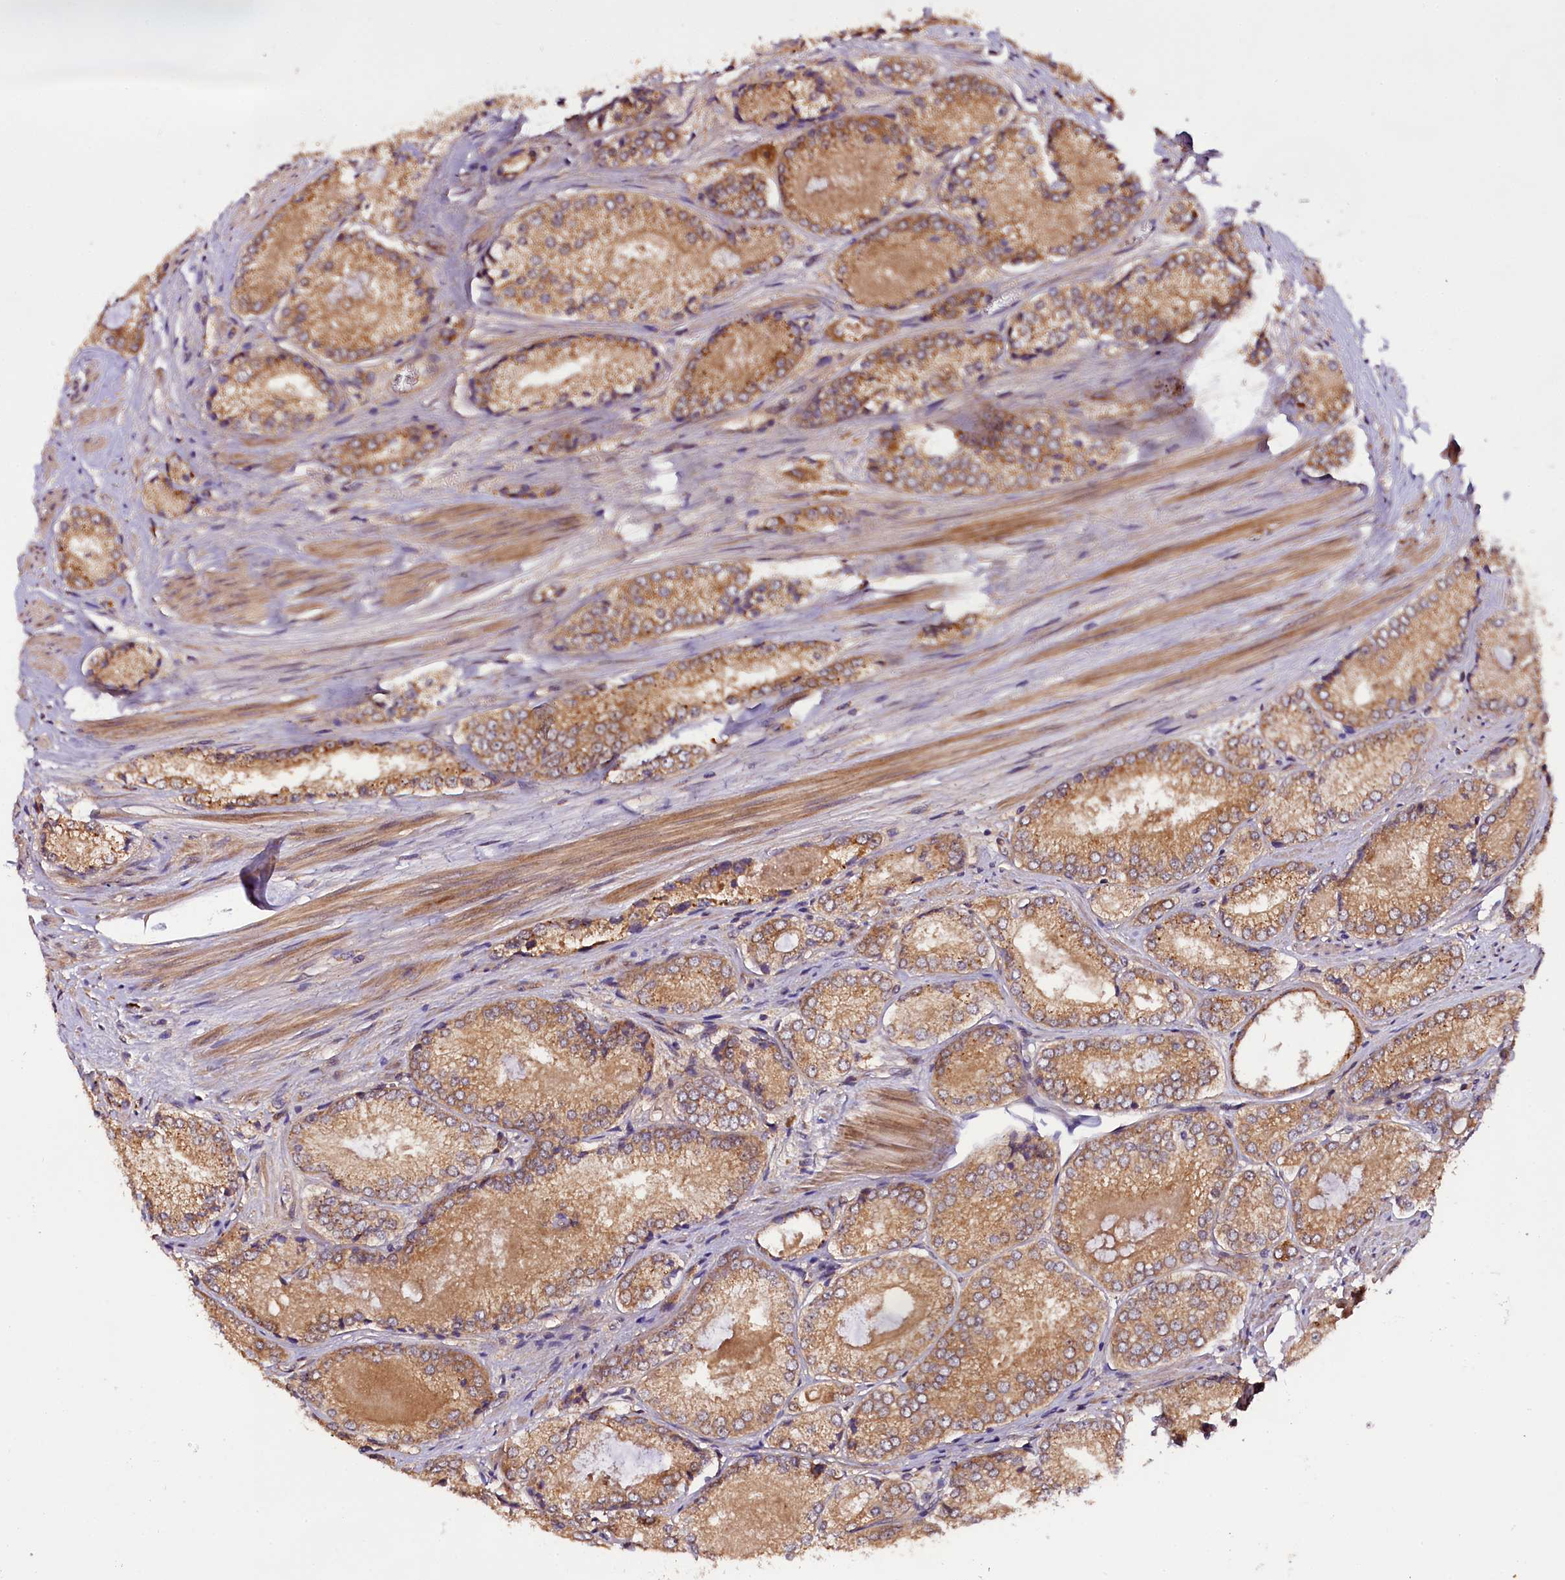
{"staining": {"intensity": "moderate", "quantity": ">75%", "location": "cytoplasmic/membranous"}, "tissue": "prostate cancer", "cell_type": "Tumor cells", "image_type": "cancer", "snomed": [{"axis": "morphology", "description": "Adenocarcinoma, Low grade"}, {"axis": "topography", "description": "Prostate"}], "caption": "A histopathology image of adenocarcinoma (low-grade) (prostate) stained for a protein shows moderate cytoplasmic/membranous brown staining in tumor cells.", "gene": "RPUSD2", "patient": {"sex": "male", "age": 68}}